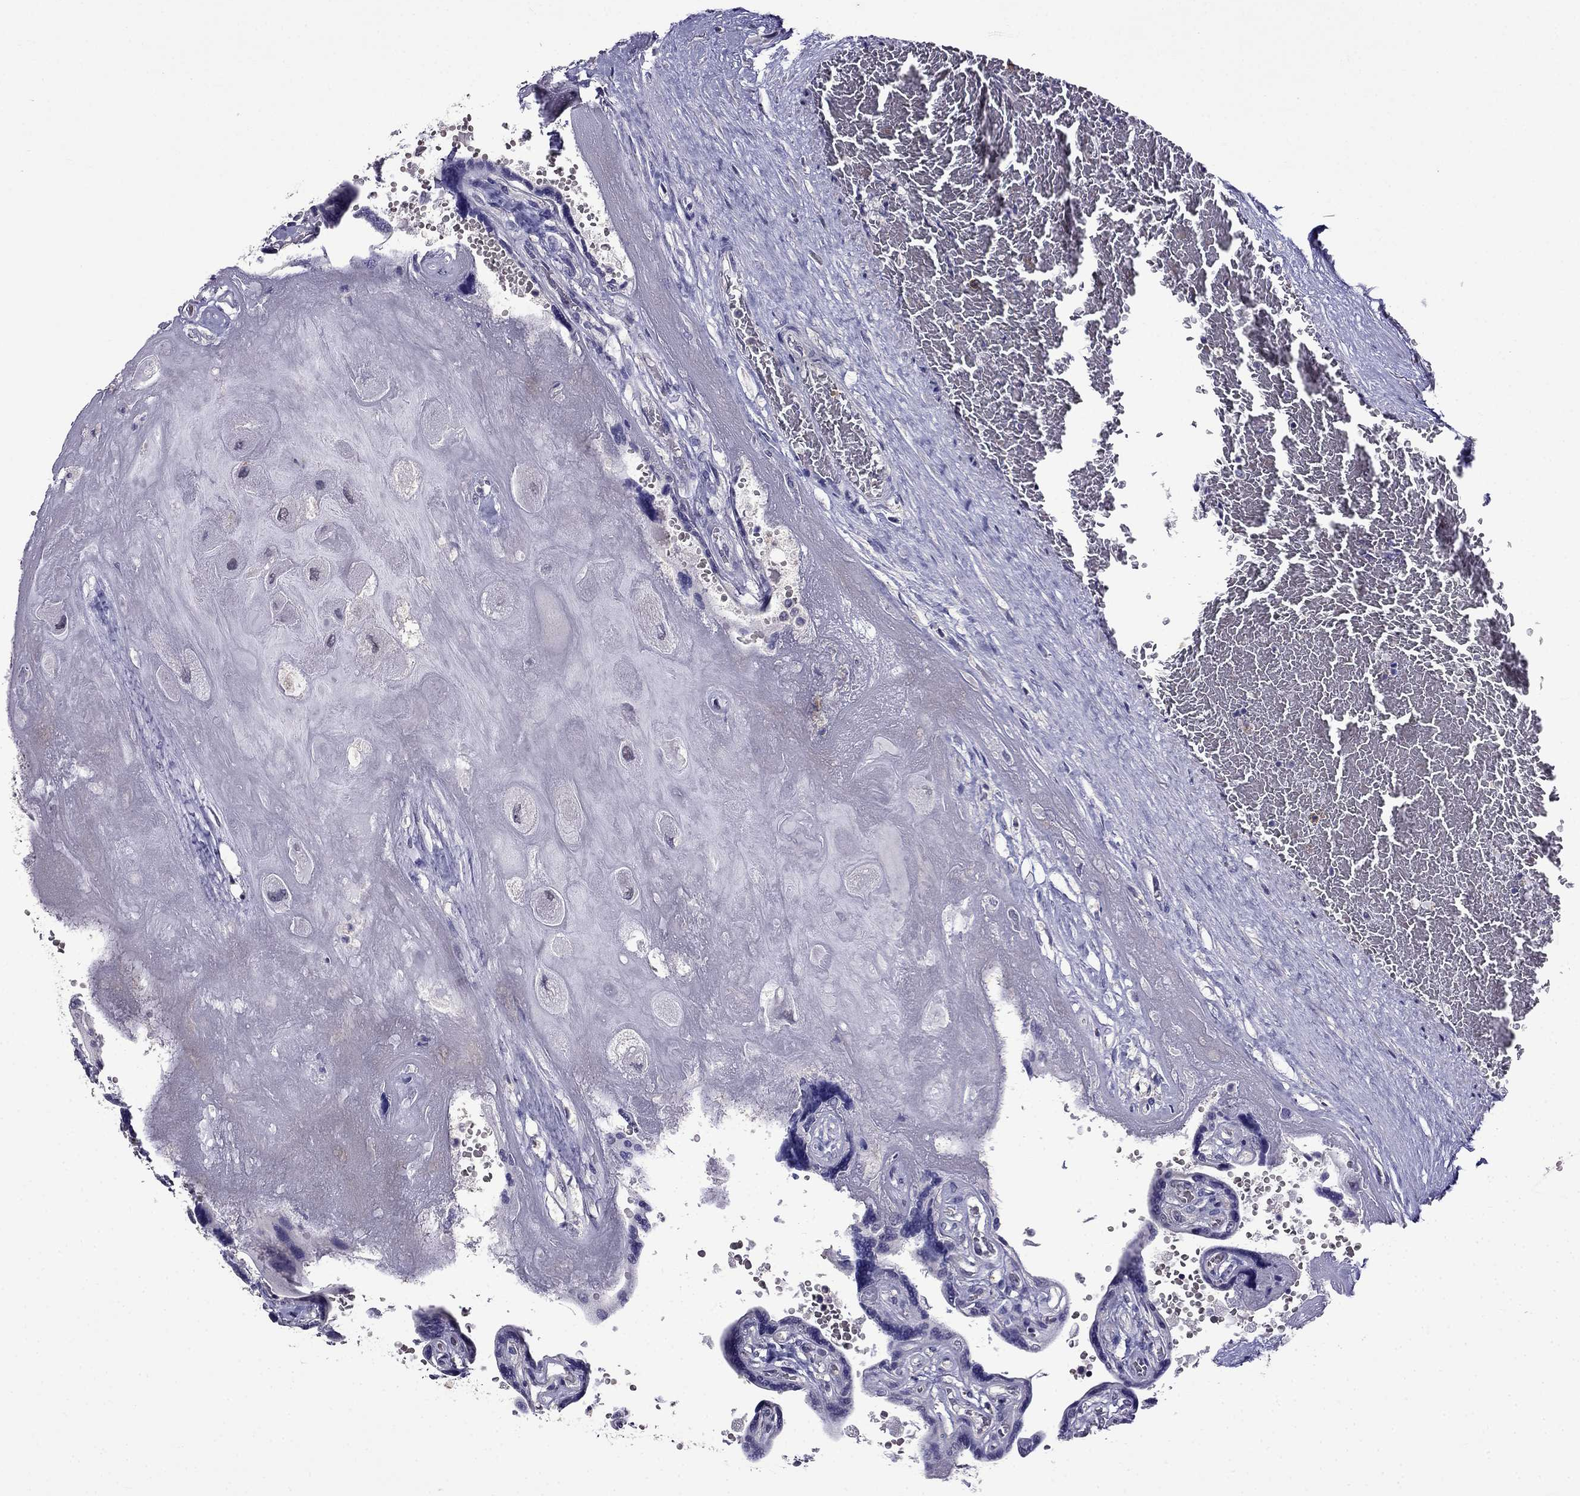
{"staining": {"intensity": "negative", "quantity": "none", "location": "none"}, "tissue": "placenta", "cell_type": "Decidual cells", "image_type": "normal", "snomed": [{"axis": "morphology", "description": "Normal tissue, NOS"}, {"axis": "topography", "description": "Placenta"}], "caption": "IHC of unremarkable human placenta shows no positivity in decidual cells. (IHC, brightfield microscopy, high magnification).", "gene": "AQP9", "patient": {"sex": "female", "age": 32}}